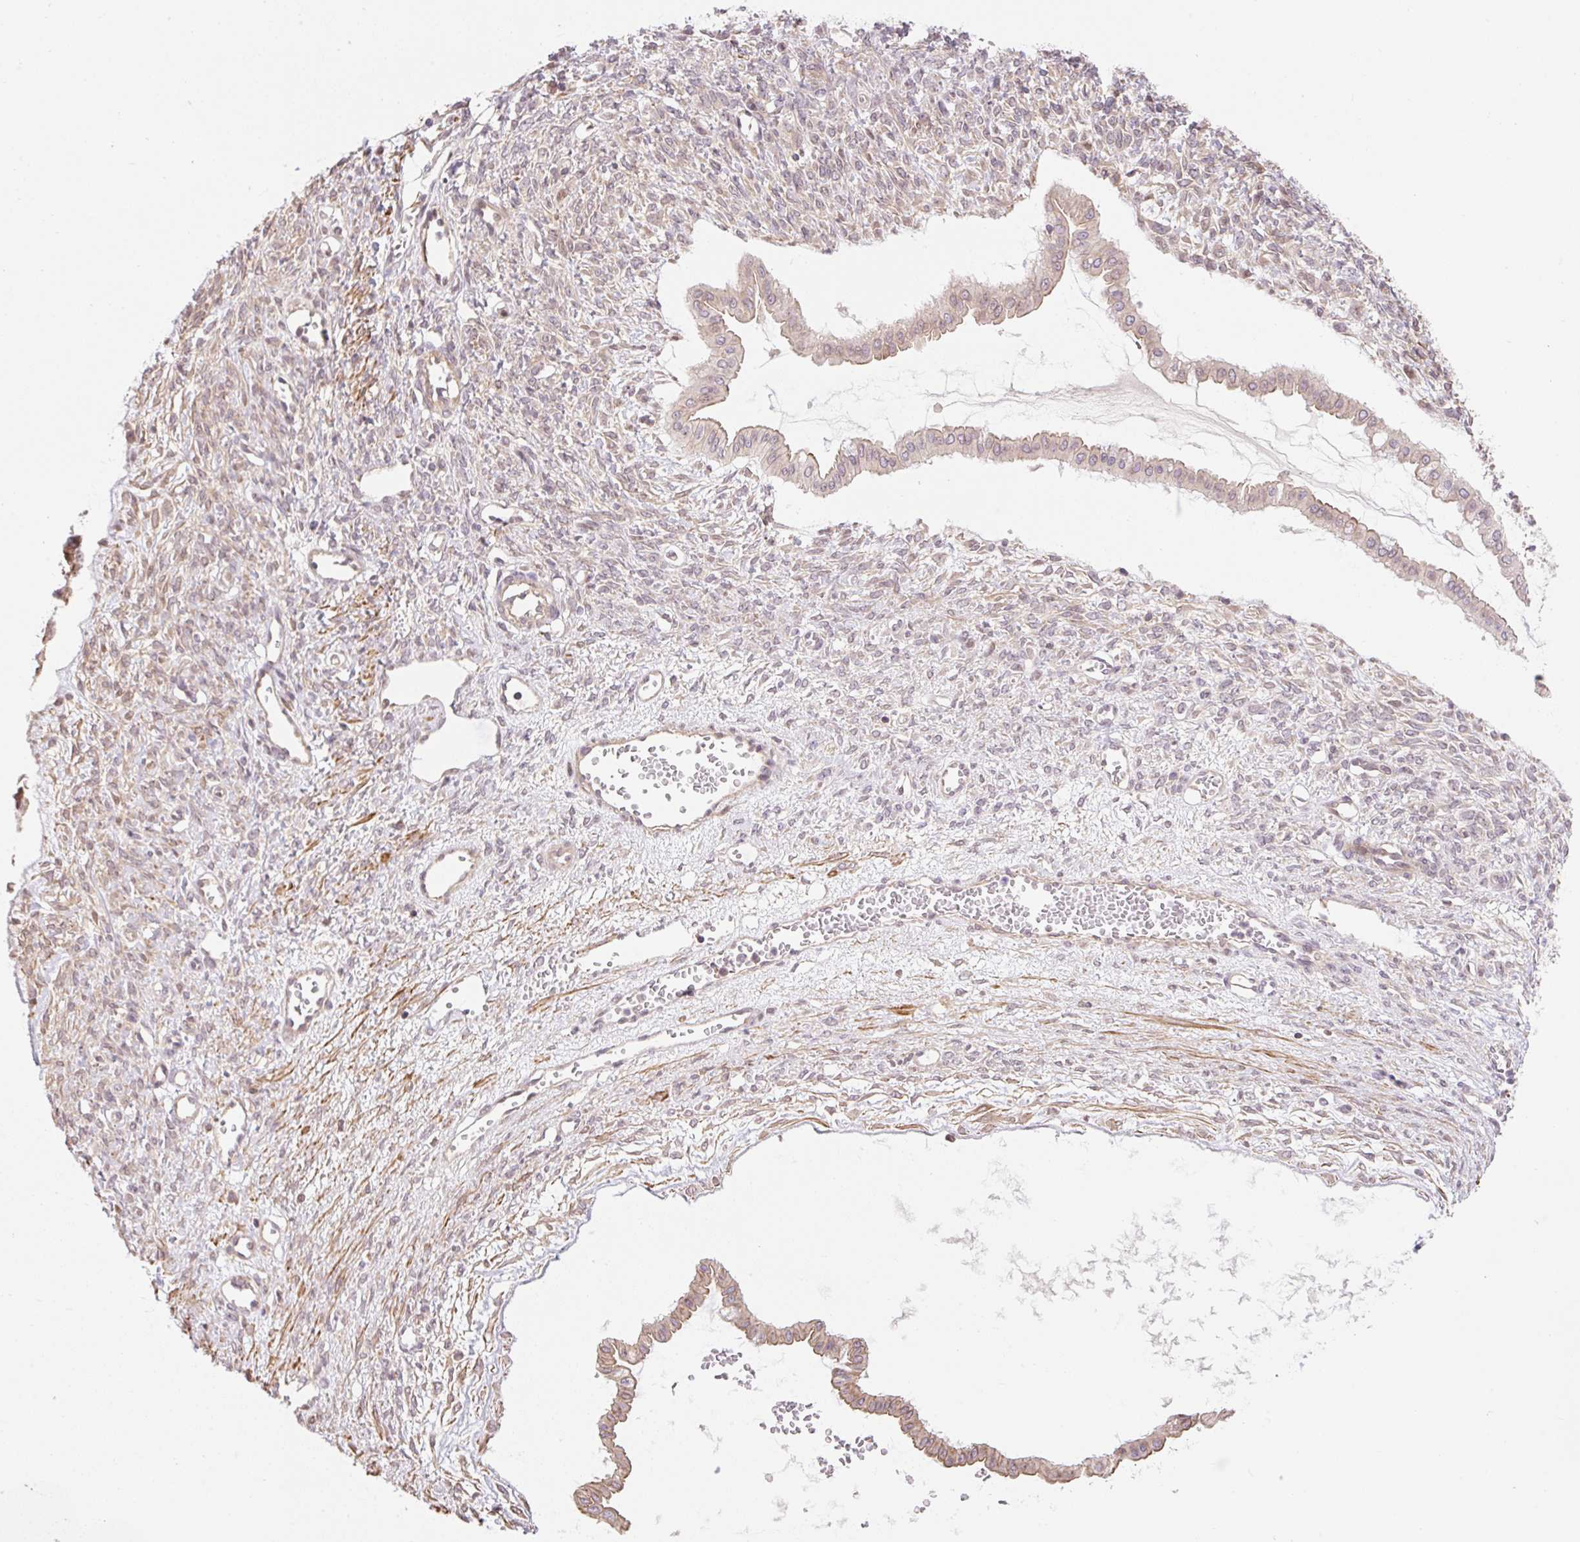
{"staining": {"intensity": "weak", "quantity": ">75%", "location": "cytoplasmic/membranous"}, "tissue": "ovarian cancer", "cell_type": "Tumor cells", "image_type": "cancer", "snomed": [{"axis": "morphology", "description": "Cystadenocarcinoma, mucinous, NOS"}, {"axis": "topography", "description": "Ovary"}], "caption": "Protein expression analysis of human ovarian cancer (mucinous cystadenocarcinoma) reveals weak cytoplasmic/membranous expression in approximately >75% of tumor cells.", "gene": "EMC10", "patient": {"sex": "female", "age": 73}}